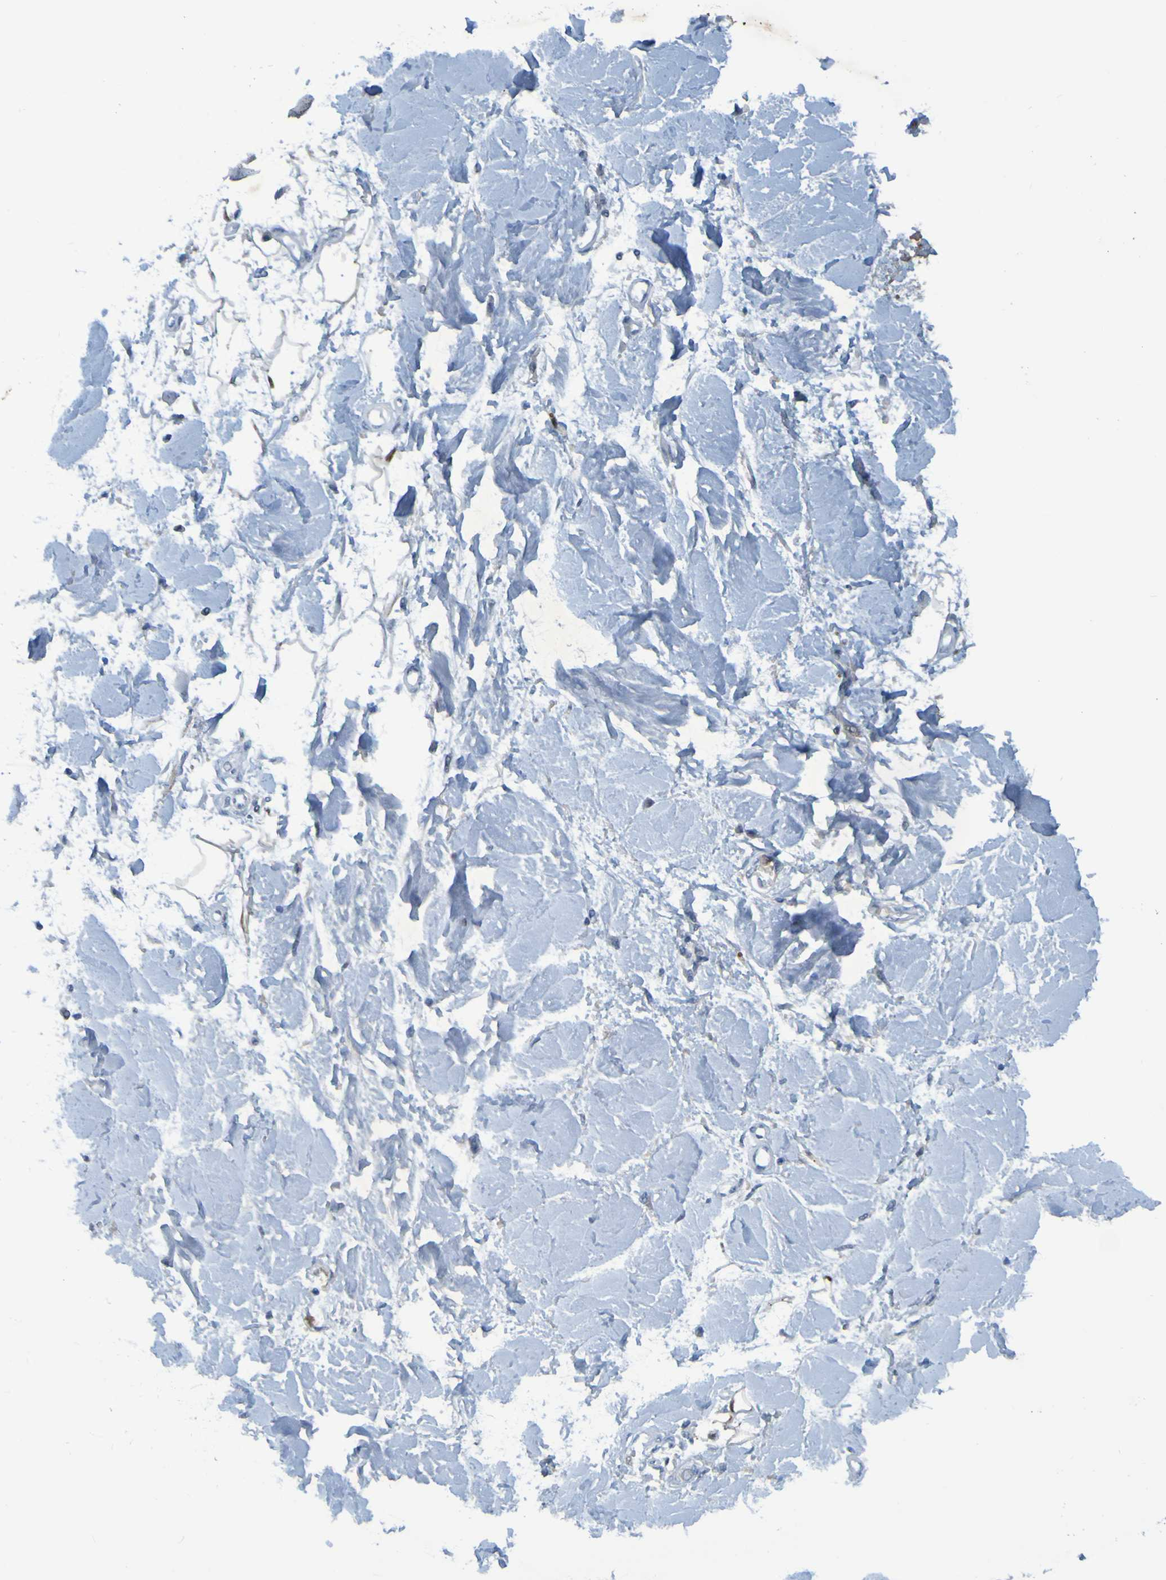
{"staining": {"intensity": "negative", "quantity": "none", "location": "none"}, "tissue": "adipose tissue", "cell_type": "Adipocytes", "image_type": "normal", "snomed": [{"axis": "morphology", "description": "Squamous cell carcinoma, NOS"}, {"axis": "topography", "description": "Skin"}], "caption": "The photomicrograph exhibits no significant expression in adipocytes of adipose tissue.", "gene": "USP36", "patient": {"sex": "male", "age": 83}}